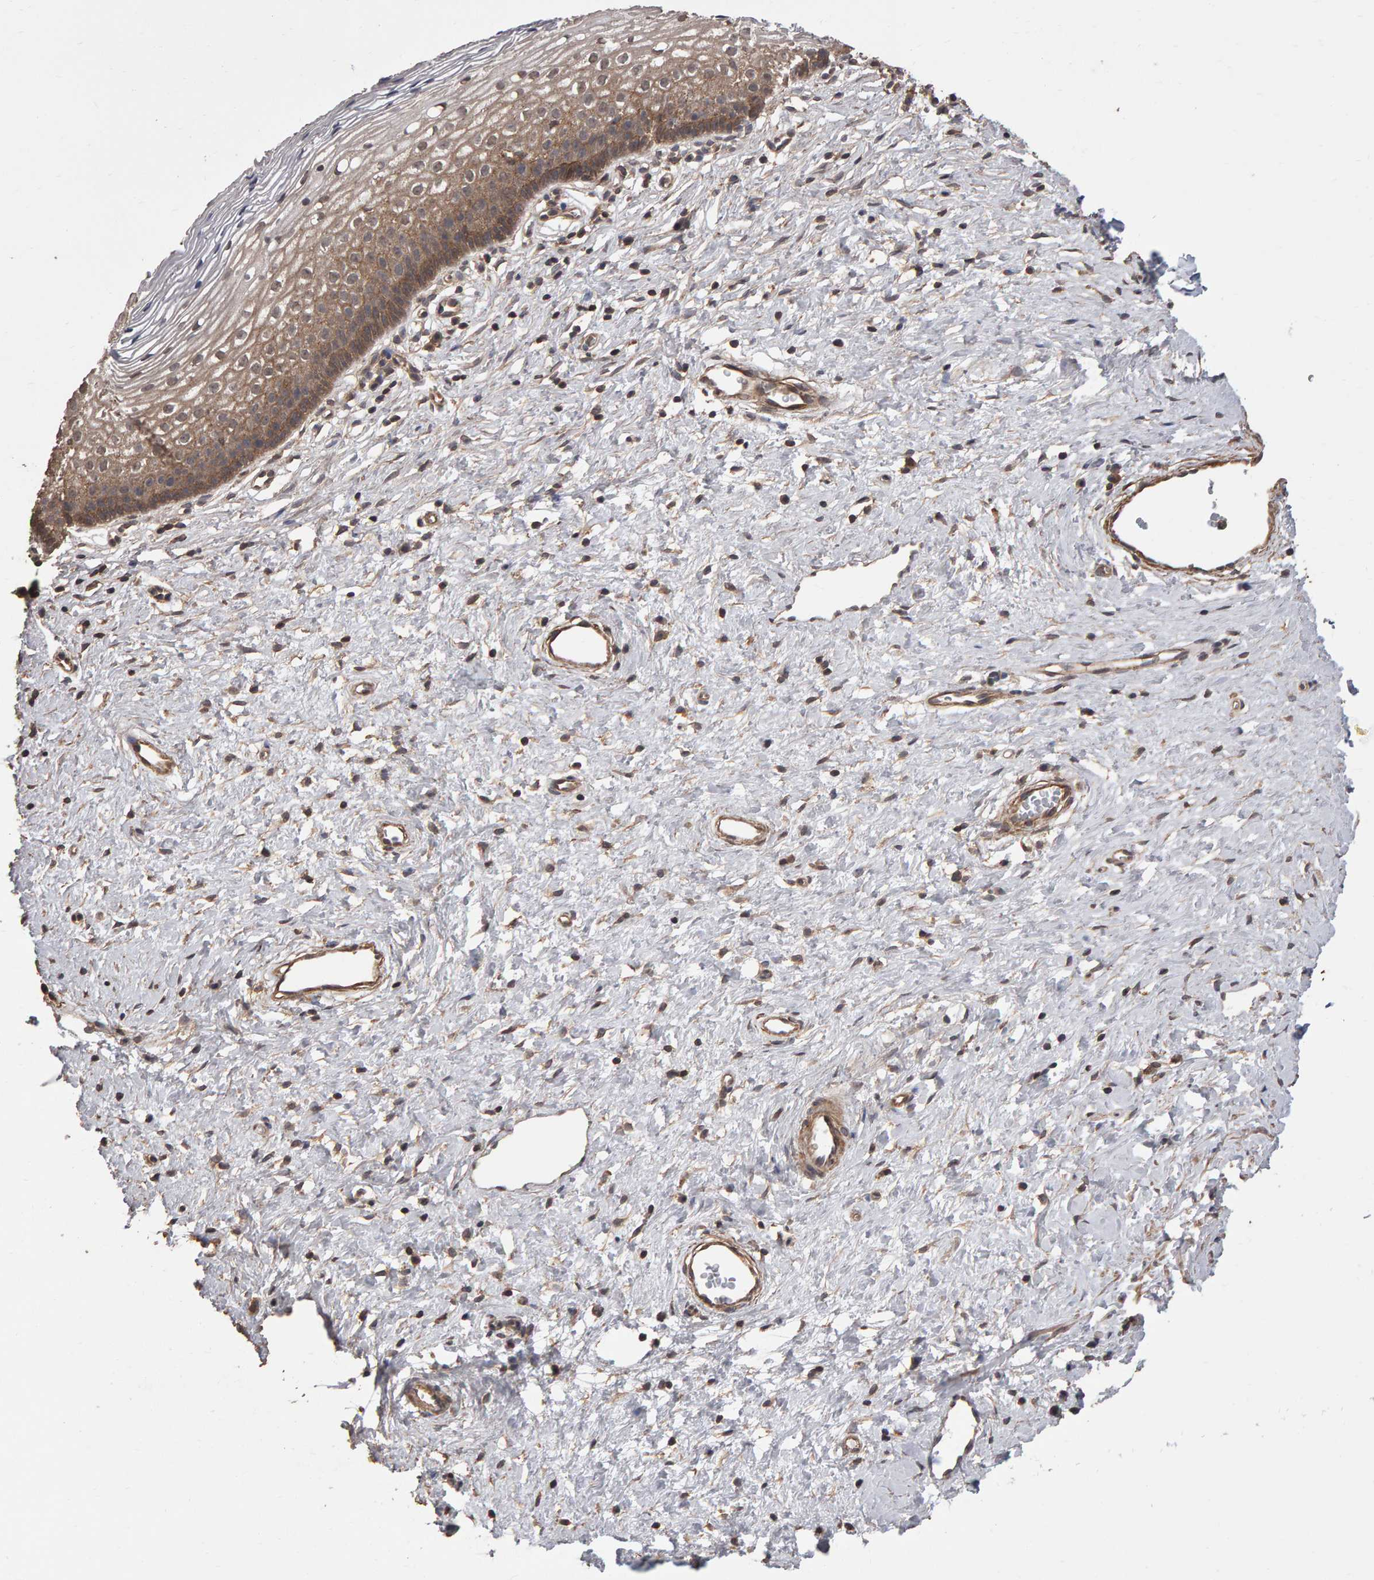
{"staining": {"intensity": "strong", "quantity": ">75%", "location": "cytoplasmic/membranous"}, "tissue": "cervix", "cell_type": "Glandular cells", "image_type": "normal", "snomed": [{"axis": "morphology", "description": "Normal tissue, NOS"}, {"axis": "topography", "description": "Cervix"}], "caption": "Cervix stained with DAB (3,3'-diaminobenzidine) IHC displays high levels of strong cytoplasmic/membranous expression in approximately >75% of glandular cells. (DAB (3,3'-diaminobenzidine) IHC with brightfield microscopy, high magnification).", "gene": "SCRIB", "patient": {"sex": "female", "age": 27}}